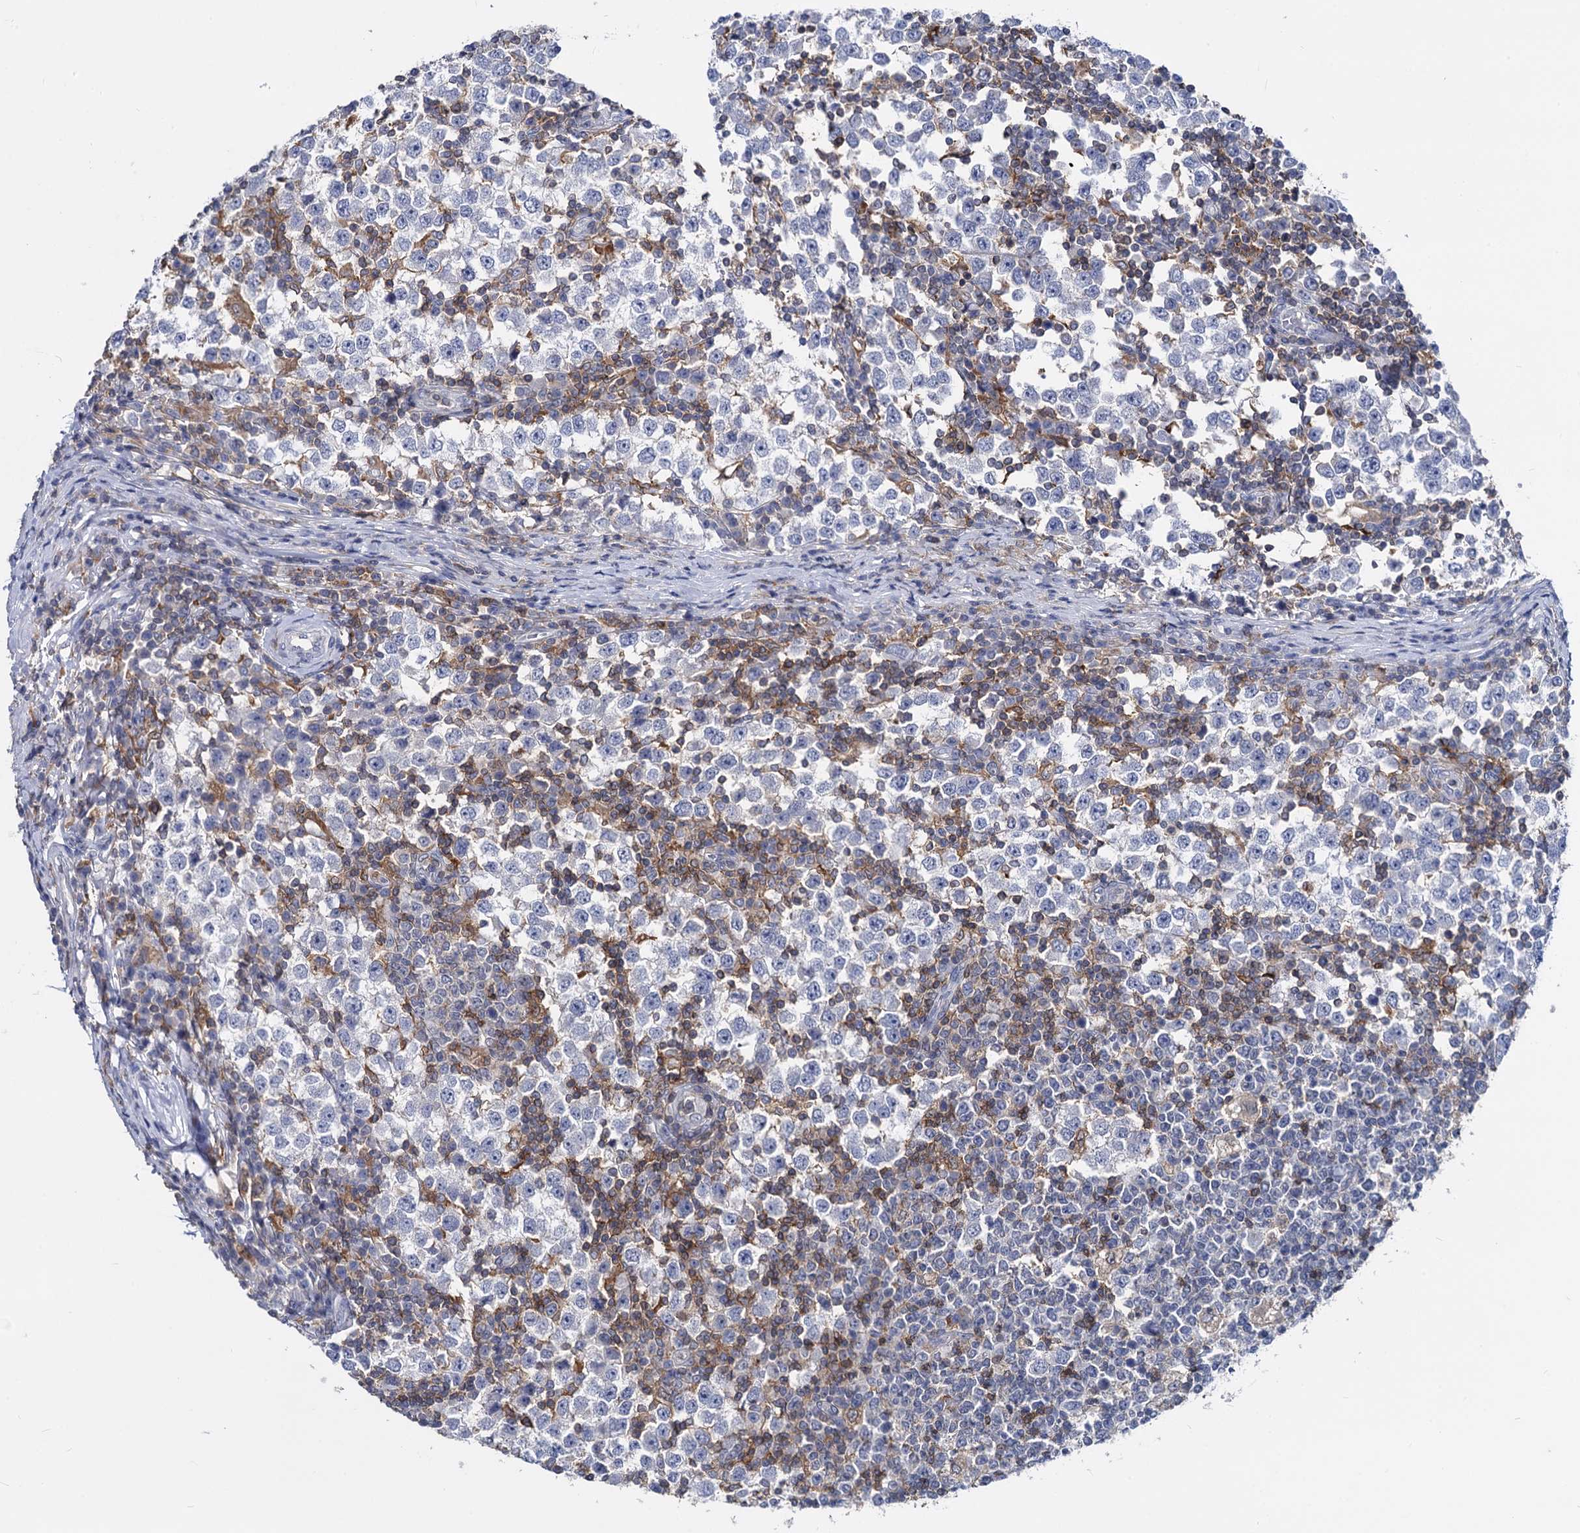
{"staining": {"intensity": "negative", "quantity": "none", "location": "none"}, "tissue": "testis cancer", "cell_type": "Tumor cells", "image_type": "cancer", "snomed": [{"axis": "morphology", "description": "Seminoma, NOS"}, {"axis": "topography", "description": "Testis"}], "caption": "High magnification brightfield microscopy of testis cancer (seminoma) stained with DAB (3,3'-diaminobenzidine) (brown) and counterstained with hematoxylin (blue): tumor cells show no significant positivity.", "gene": "RHOG", "patient": {"sex": "male", "age": 65}}